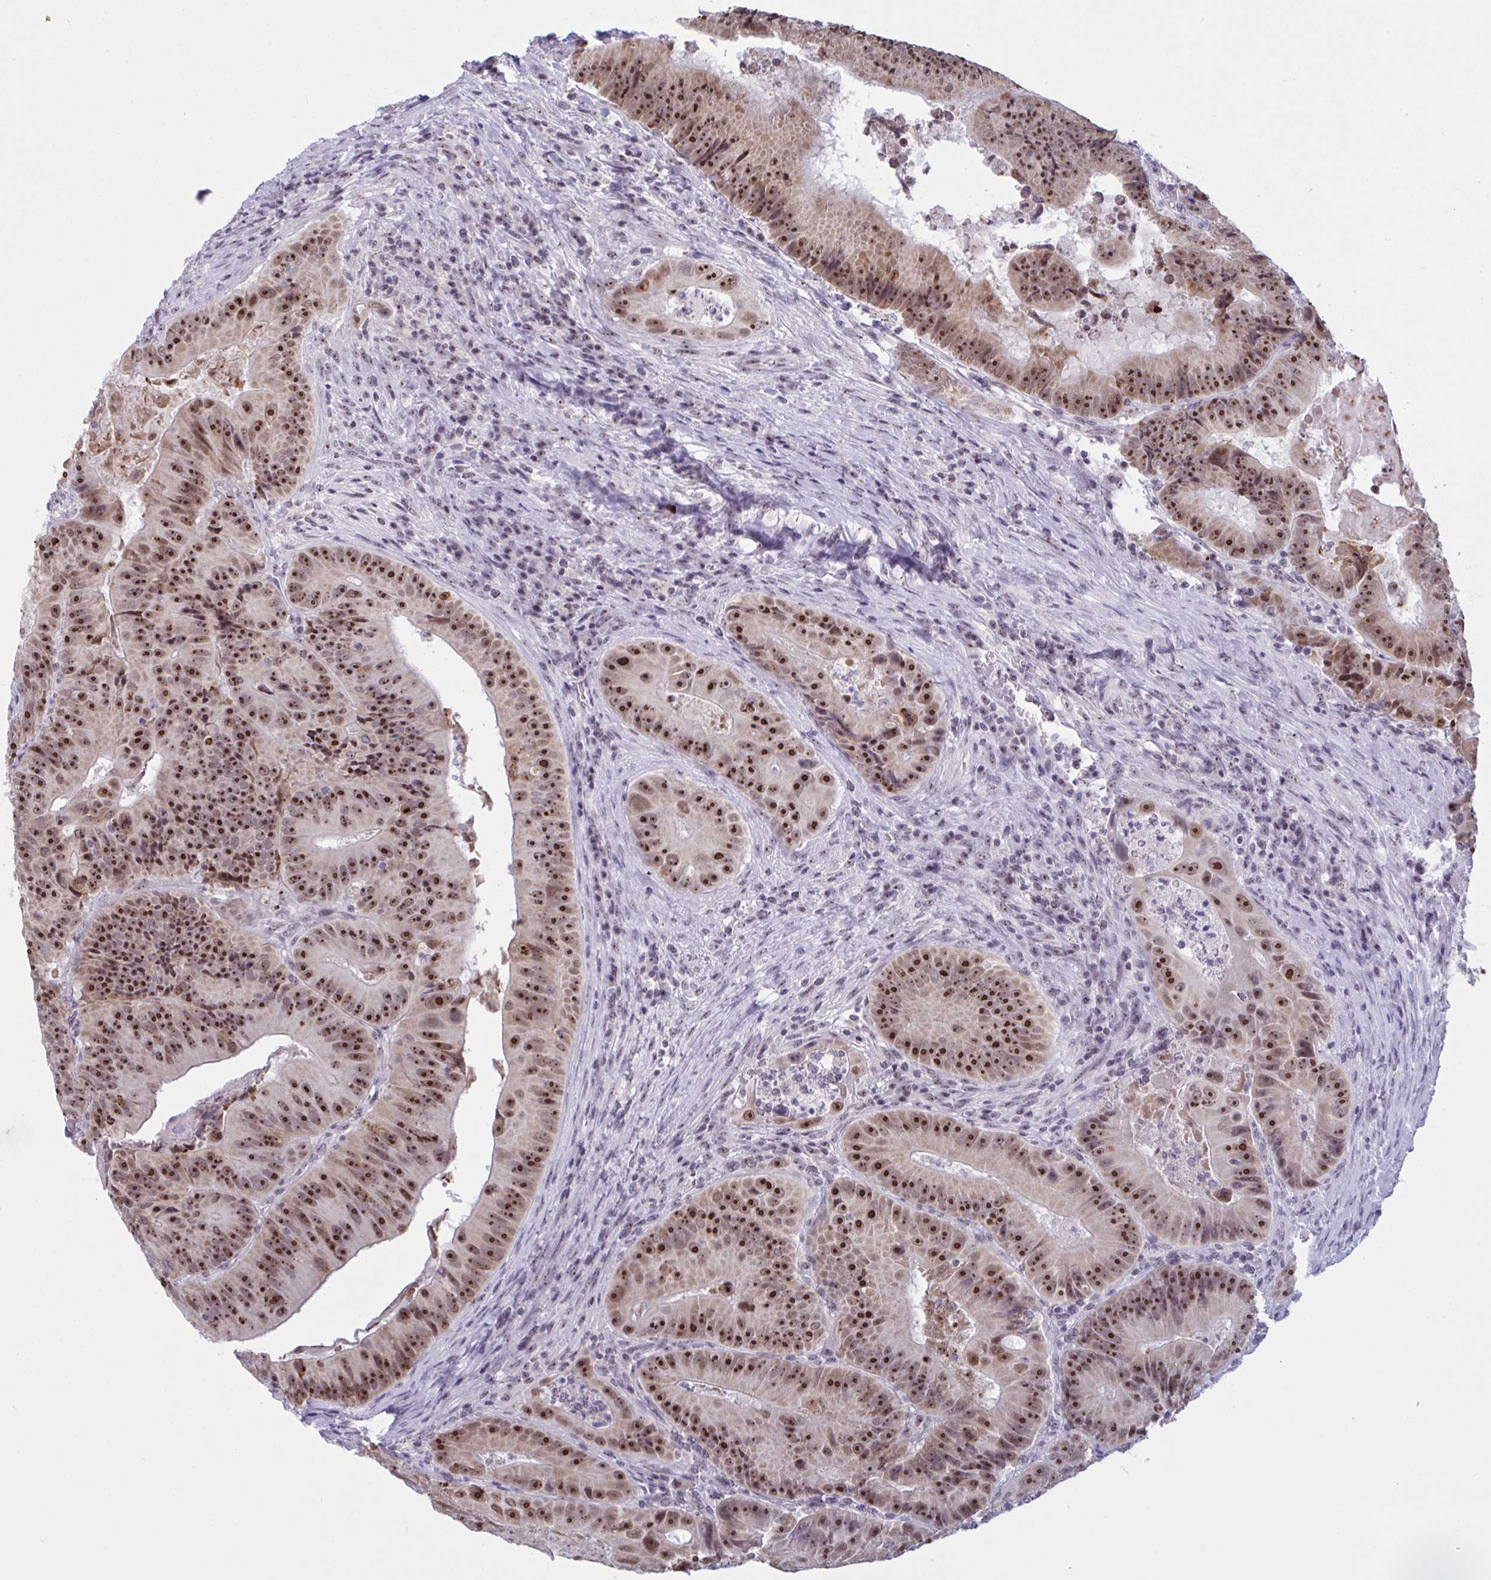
{"staining": {"intensity": "strong", "quantity": ">75%", "location": "nuclear"}, "tissue": "colorectal cancer", "cell_type": "Tumor cells", "image_type": "cancer", "snomed": [{"axis": "morphology", "description": "Adenocarcinoma, NOS"}, {"axis": "topography", "description": "Colon"}], "caption": "Human colorectal cancer stained with a protein marker displays strong staining in tumor cells.", "gene": "TGM6", "patient": {"sex": "female", "age": 86}}